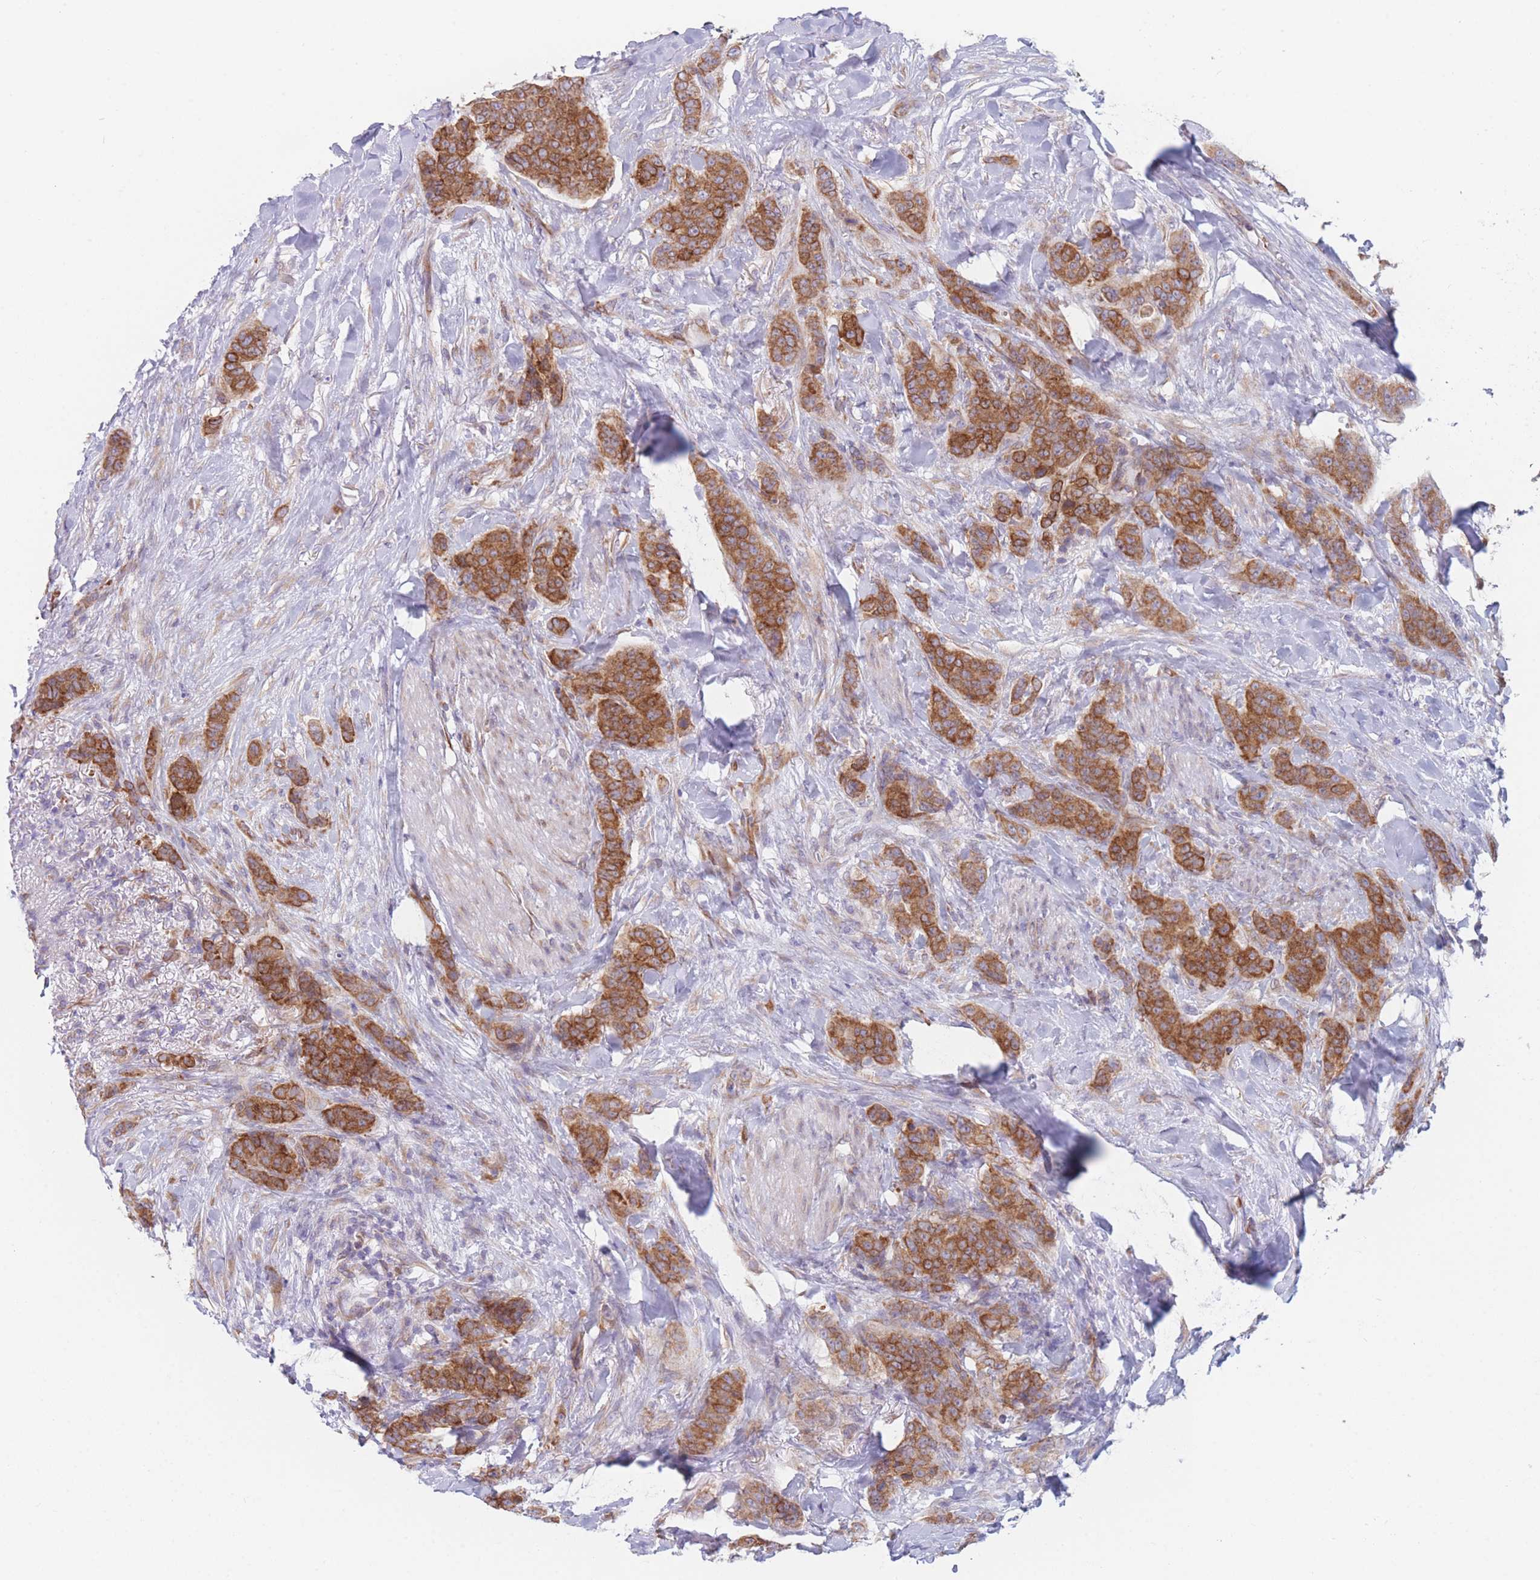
{"staining": {"intensity": "moderate", "quantity": ">75%", "location": "cytoplasmic/membranous"}, "tissue": "breast cancer", "cell_type": "Tumor cells", "image_type": "cancer", "snomed": [{"axis": "morphology", "description": "Duct carcinoma"}, {"axis": "topography", "description": "Breast"}], "caption": "A micrograph showing moderate cytoplasmic/membranous staining in approximately >75% of tumor cells in breast cancer, as visualized by brown immunohistochemical staining.", "gene": "AK9", "patient": {"sex": "female", "age": 40}}